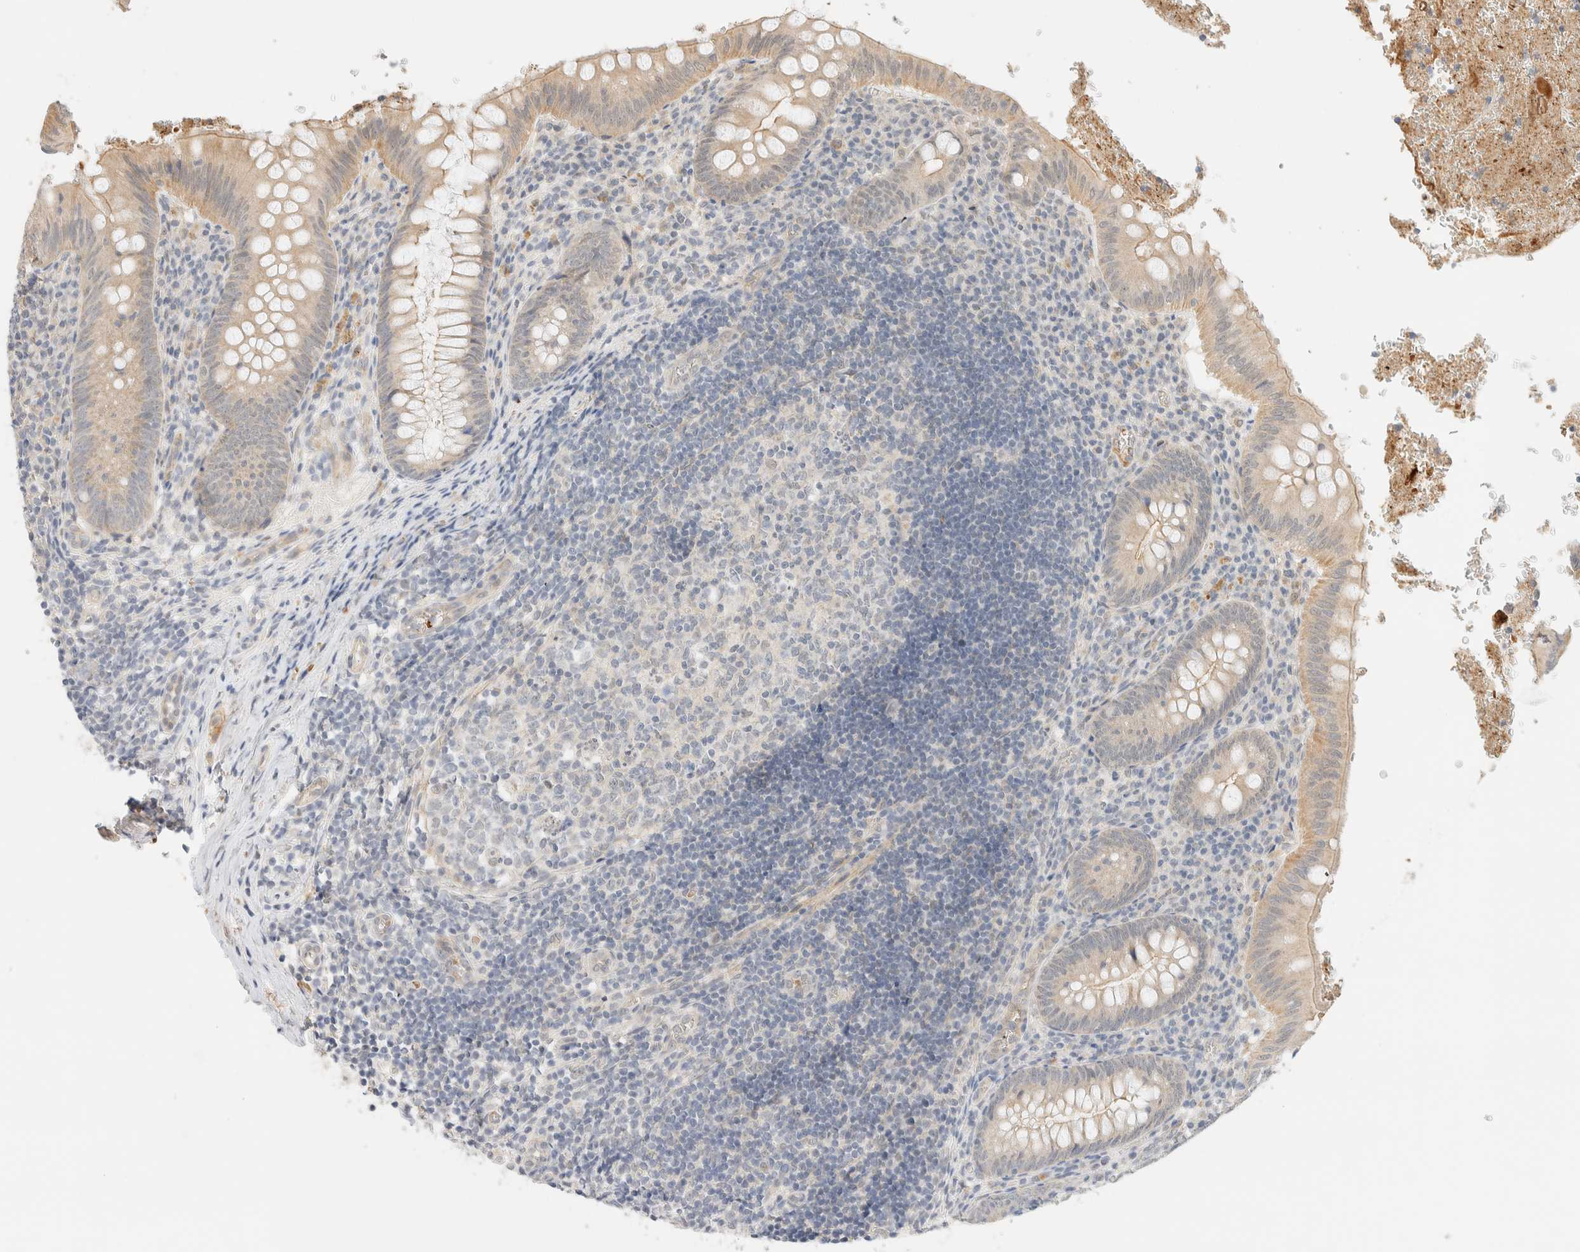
{"staining": {"intensity": "weak", "quantity": "25%-75%", "location": "cytoplasmic/membranous"}, "tissue": "appendix", "cell_type": "Glandular cells", "image_type": "normal", "snomed": [{"axis": "morphology", "description": "Normal tissue, NOS"}, {"axis": "topography", "description": "Appendix"}], "caption": "Brown immunohistochemical staining in benign human appendix exhibits weak cytoplasmic/membranous positivity in approximately 25%-75% of glandular cells. (DAB = brown stain, brightfield microscopy at high magnification).", "gene": "TNK1", "patient": {"sex": "male", "age": 8}}